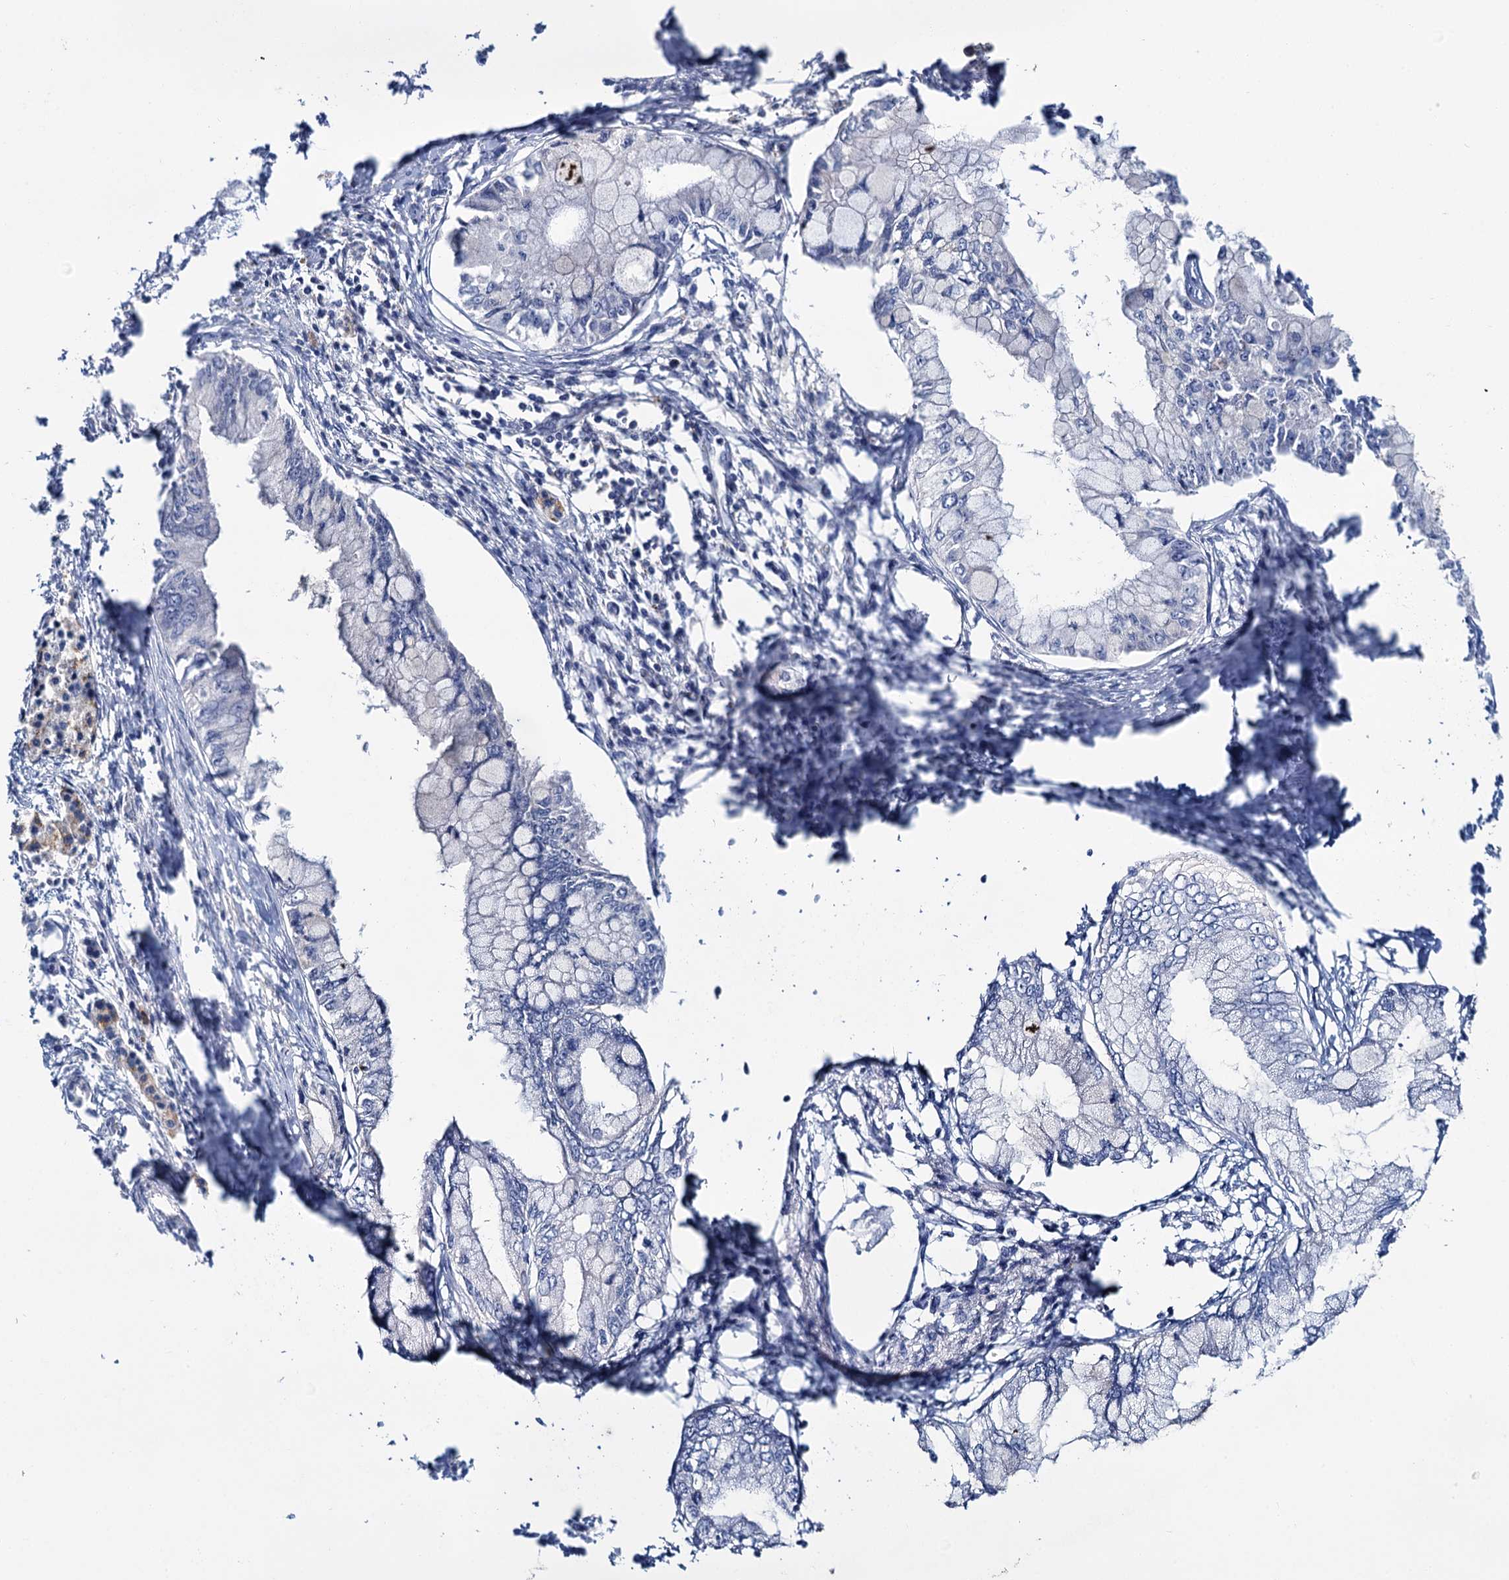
{"staining": {"intensity": "negative", "quantity": "none", "location": "none"}, "tissue": "pancreatic cancer", "cell_type": "Tumor cells", "image_type": "cancer", "snomed": [{"axis": "morphology", "description": "Adenocarcinoma, NOS"}, {"axis": "topography", "description": "Pancreas"}], "caption": "Immunohistochemistry (IHC) histopathology image of neoplastic tissue: human pancreatic cancer stained with DAB shows no significant protein staining in tumor cells.", "gene": "FGFR2", "patient": {"sex": "male", "age": 48}}